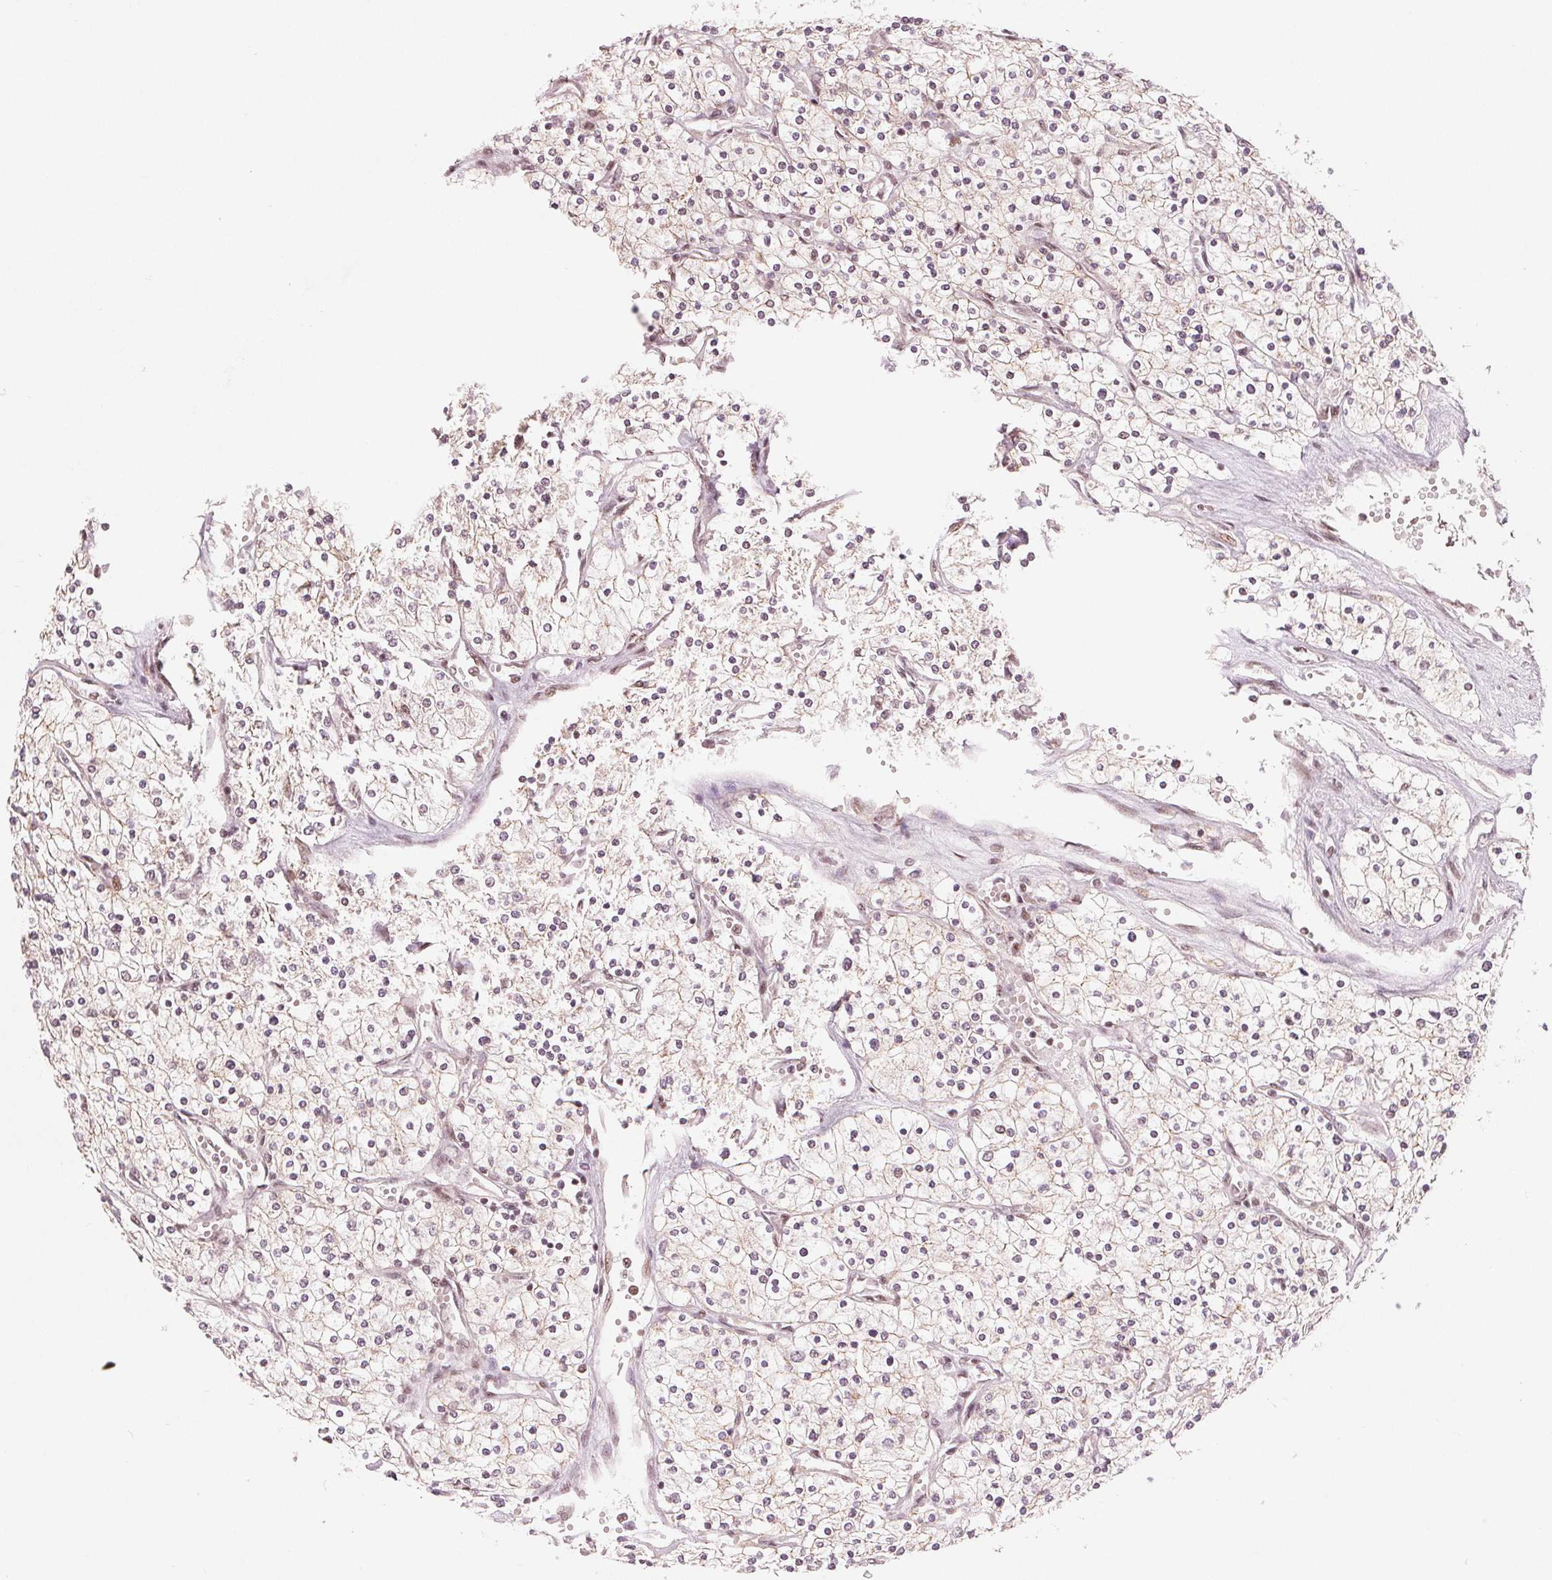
{"staining": {"intensity": "negative", "quantity": "none", "location": "none"}, "tissue": "renal cancer", "cell_type": "Tumor cells", "image_type": "cancer", "snomed": [{"axis": "morphology", "description": "Adenocarcinoma, NOS"}, {"axis": "topography", "description": "Kidney"}], "caption": "Immunohistochemistry micrograph of neoplastic tissue: human adenocarcinoma (renal) stained with DAB exhibits no significant protein expression in tumor cells.", "gene": "TTLL9", "patient": {"sex": "male", "age": 80}}